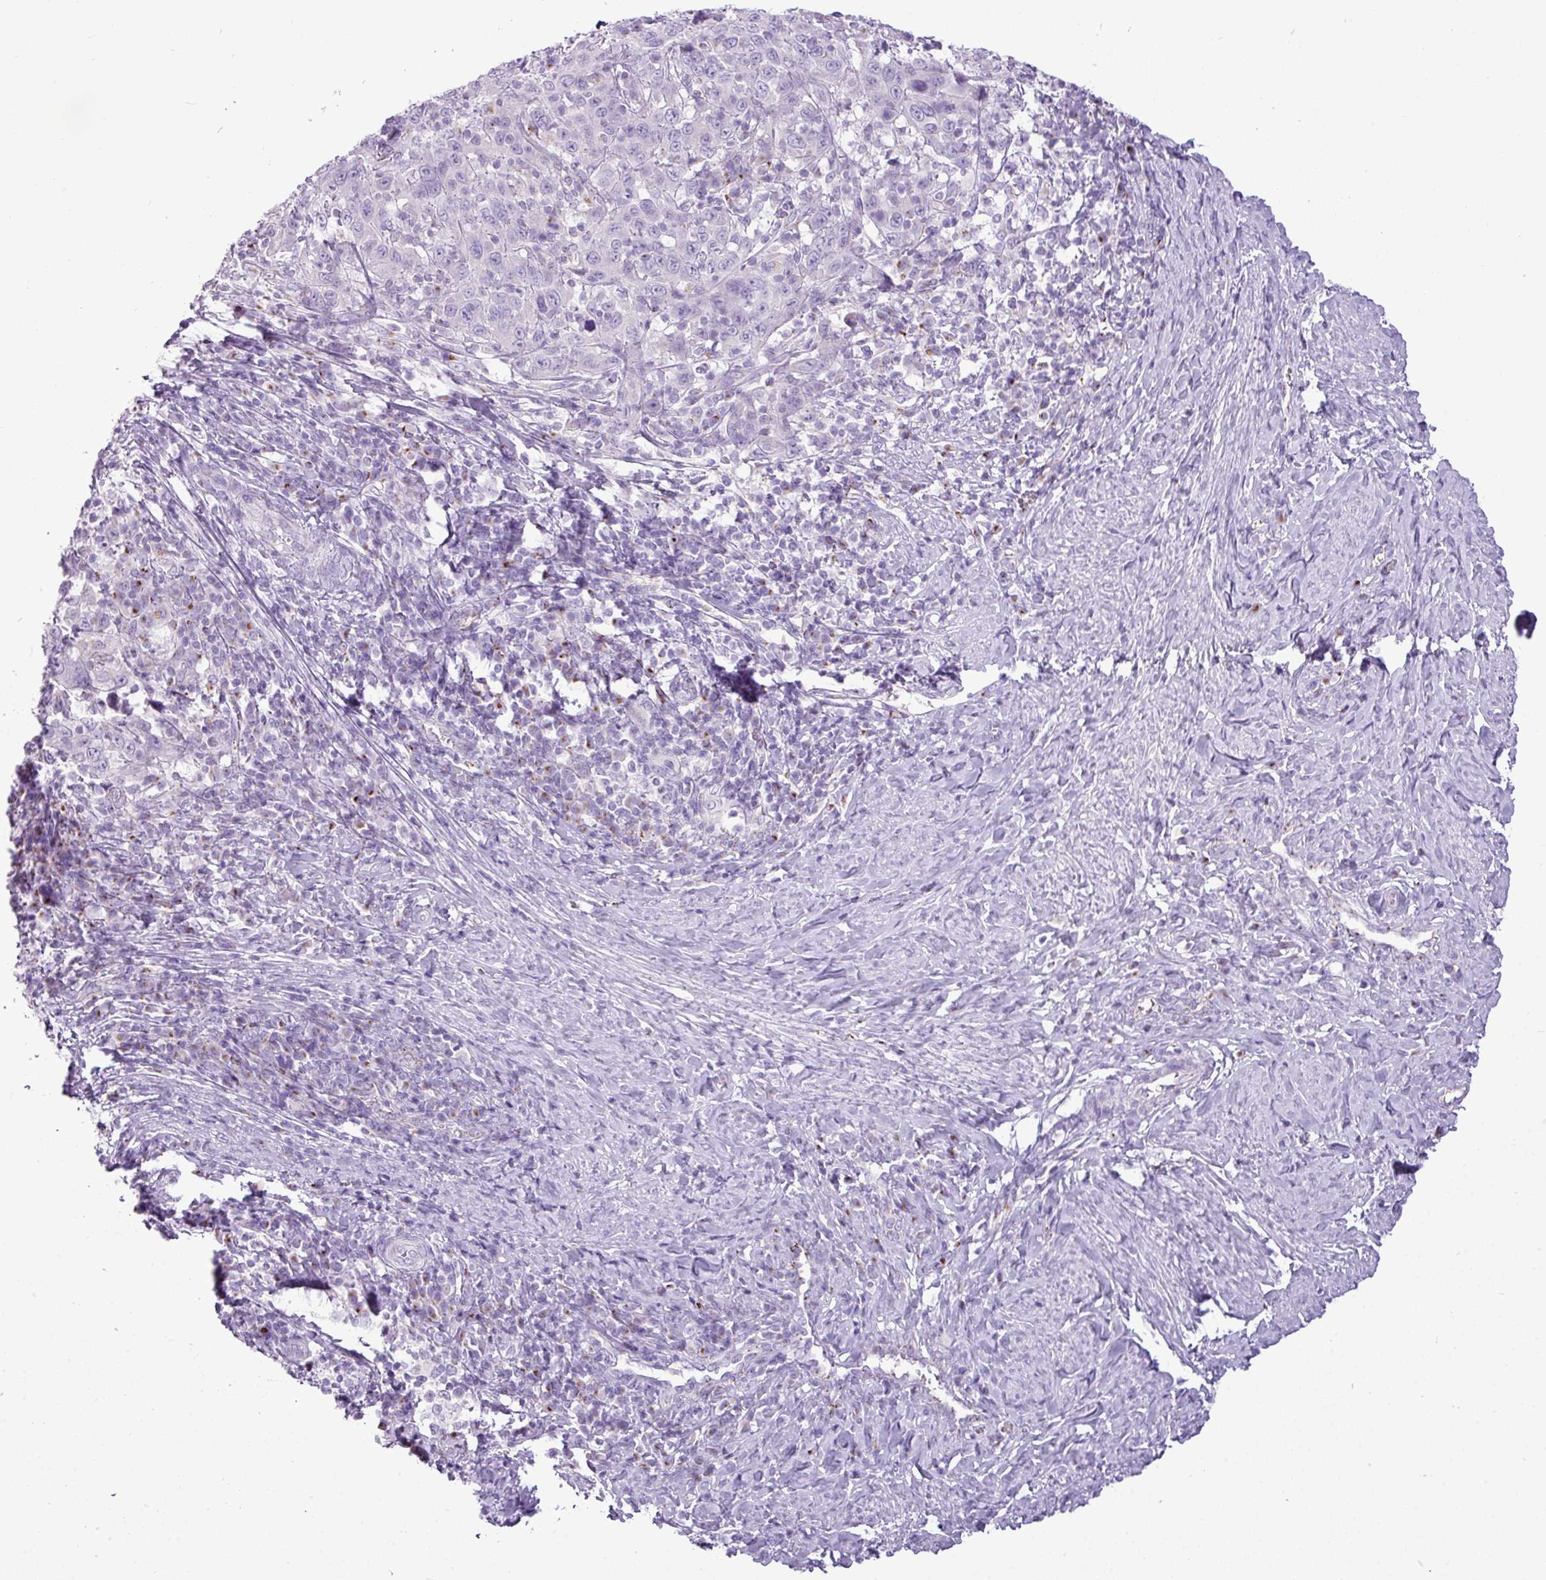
{"staining": {"intensity": "negative", "quantity": "none", "location": "none"}, "tissue": "cervical cancer", "cell_type": "Tumor cells", "image_type": "cancer", "snomed": [{"axis": "morphology", "description": "Squamous cell carcinoma, NOS"}, {"axis": "topography", "description": "Cervix"}], "caption": "The image demonstrates no significant expression in tumor cells of cervical cancer (squamous cell carcinoma).", "gene": "FAM43A", "patient": {"sex": "female", "age": 46}}